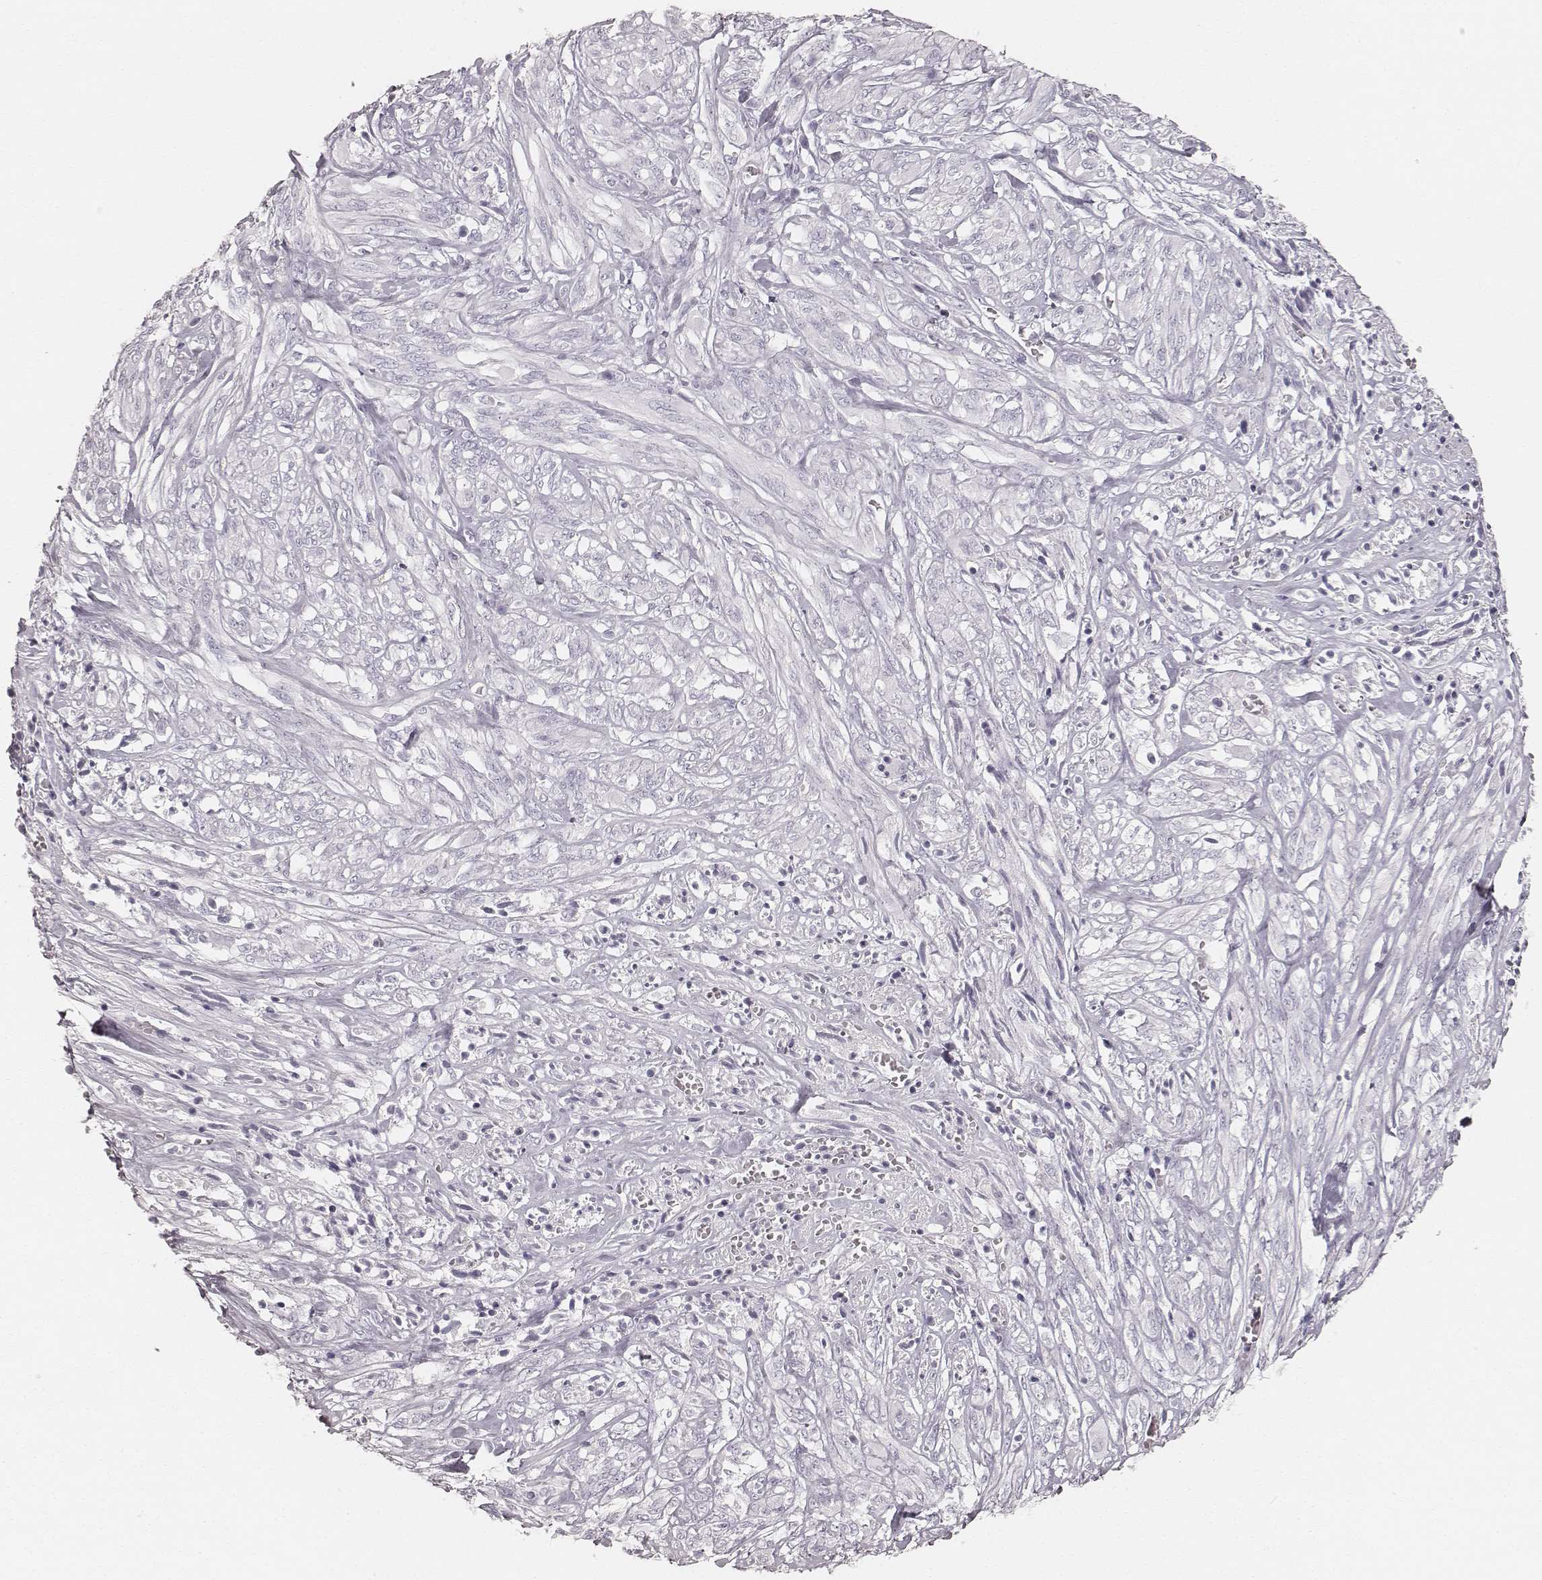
{"staining": {"intensity": "negative", "quantity": "none", "location": "none"}, "tissue": "melanoma", "cell_type": "Tumor cells", "image_type": "cancer", "snomed": [{"axis": "morphology", "description": "Malignant melanoma, NOS"}, {"axis": "topography", "description": "Skin"}], "caption": "This micrograph is of malignant melanoma stained with immunohistochemistry (IHC) to label a protein in brown with the nuclei are counter-stained blue. There is no staining in tumor cells. (IHC, brightfield microscopy, high magnification).", "gene": "KRT34", "patient": {"sex": "female", "age": 91}}